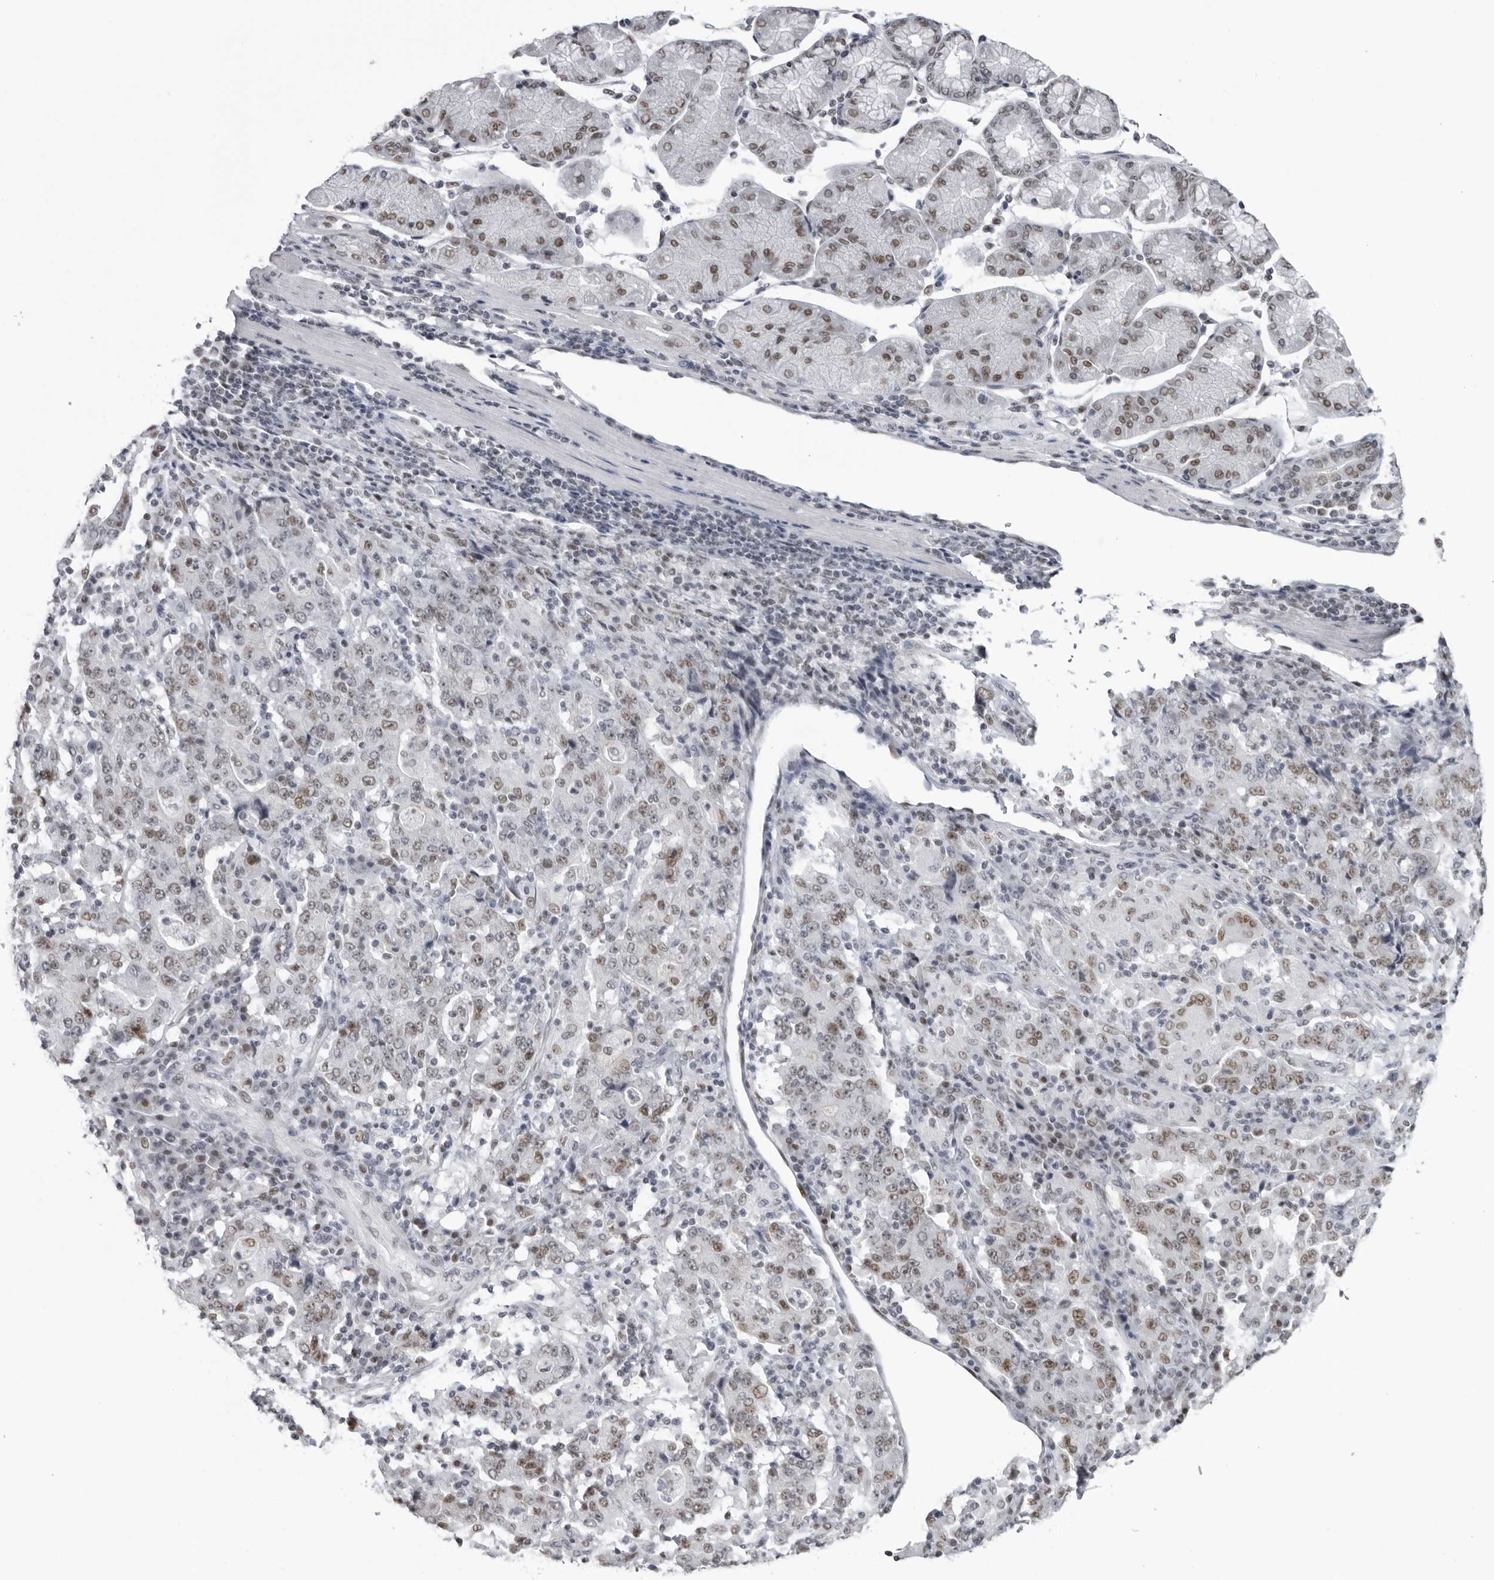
{"staining": {"intensity": "weak", "quantity": ">75%", "location": "nuclear"}, "tissue": "stomach cancer", "cell_type": "Tumor cells", "image_type": "cancer", "snomed": [{"axis": "morphology", "description": "Normal tissue, NOS"}, {"axis": "morphology", "description": "Adenocarcinoma, NOS"}, {"axis": "topography", "description": "Stomach, upper"}, {"axis": "topography", "description": "Stomach"}], "caption": "Immunohistochemical staining of adenocarcinoma (stomach) displays low levels of weak nuclear protein staining in approximately >75% of tumor cells. (Stains: DAB in brown, nuclei in blue, Microscopy: brightfield microscopy at high magnification).", "gene": "ESPN", "patient": {"sex": "male", "age": 59}}